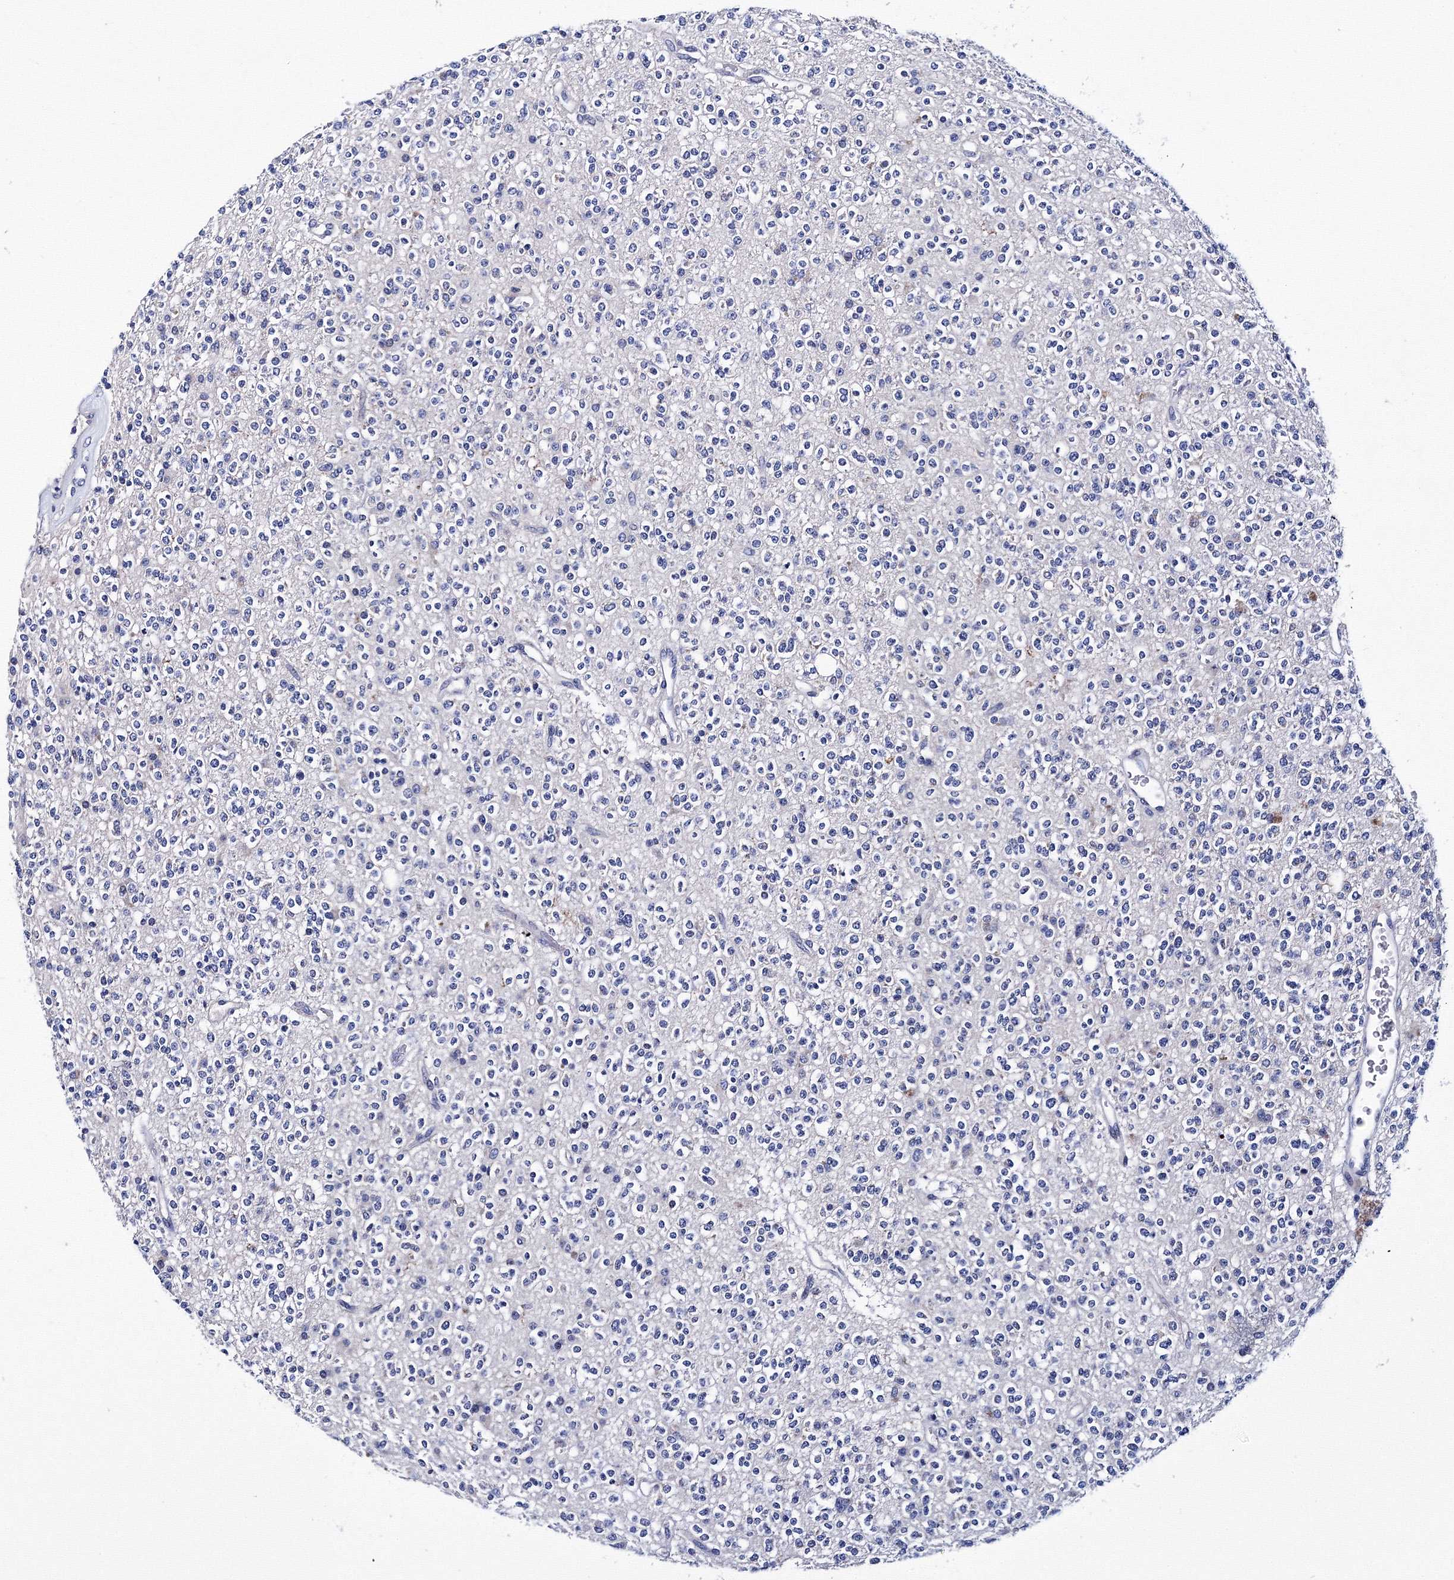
{"staining": {"intensity": "negative", "quantity": "none", "location": "none"}, "tissue": "glioma", "cell_type": "Tumor cells", "image_type": "cancer", "snomed": [{"axis": "morphology", "description": "Glioma, malignant, High grade"}, {"axis": "topography", "description": "Brain"}], "caption": "Tumor cells show no significant protein expression in glioma.", "gene": "TRPM2", "patient": {"sex": "male", "age": 34}}